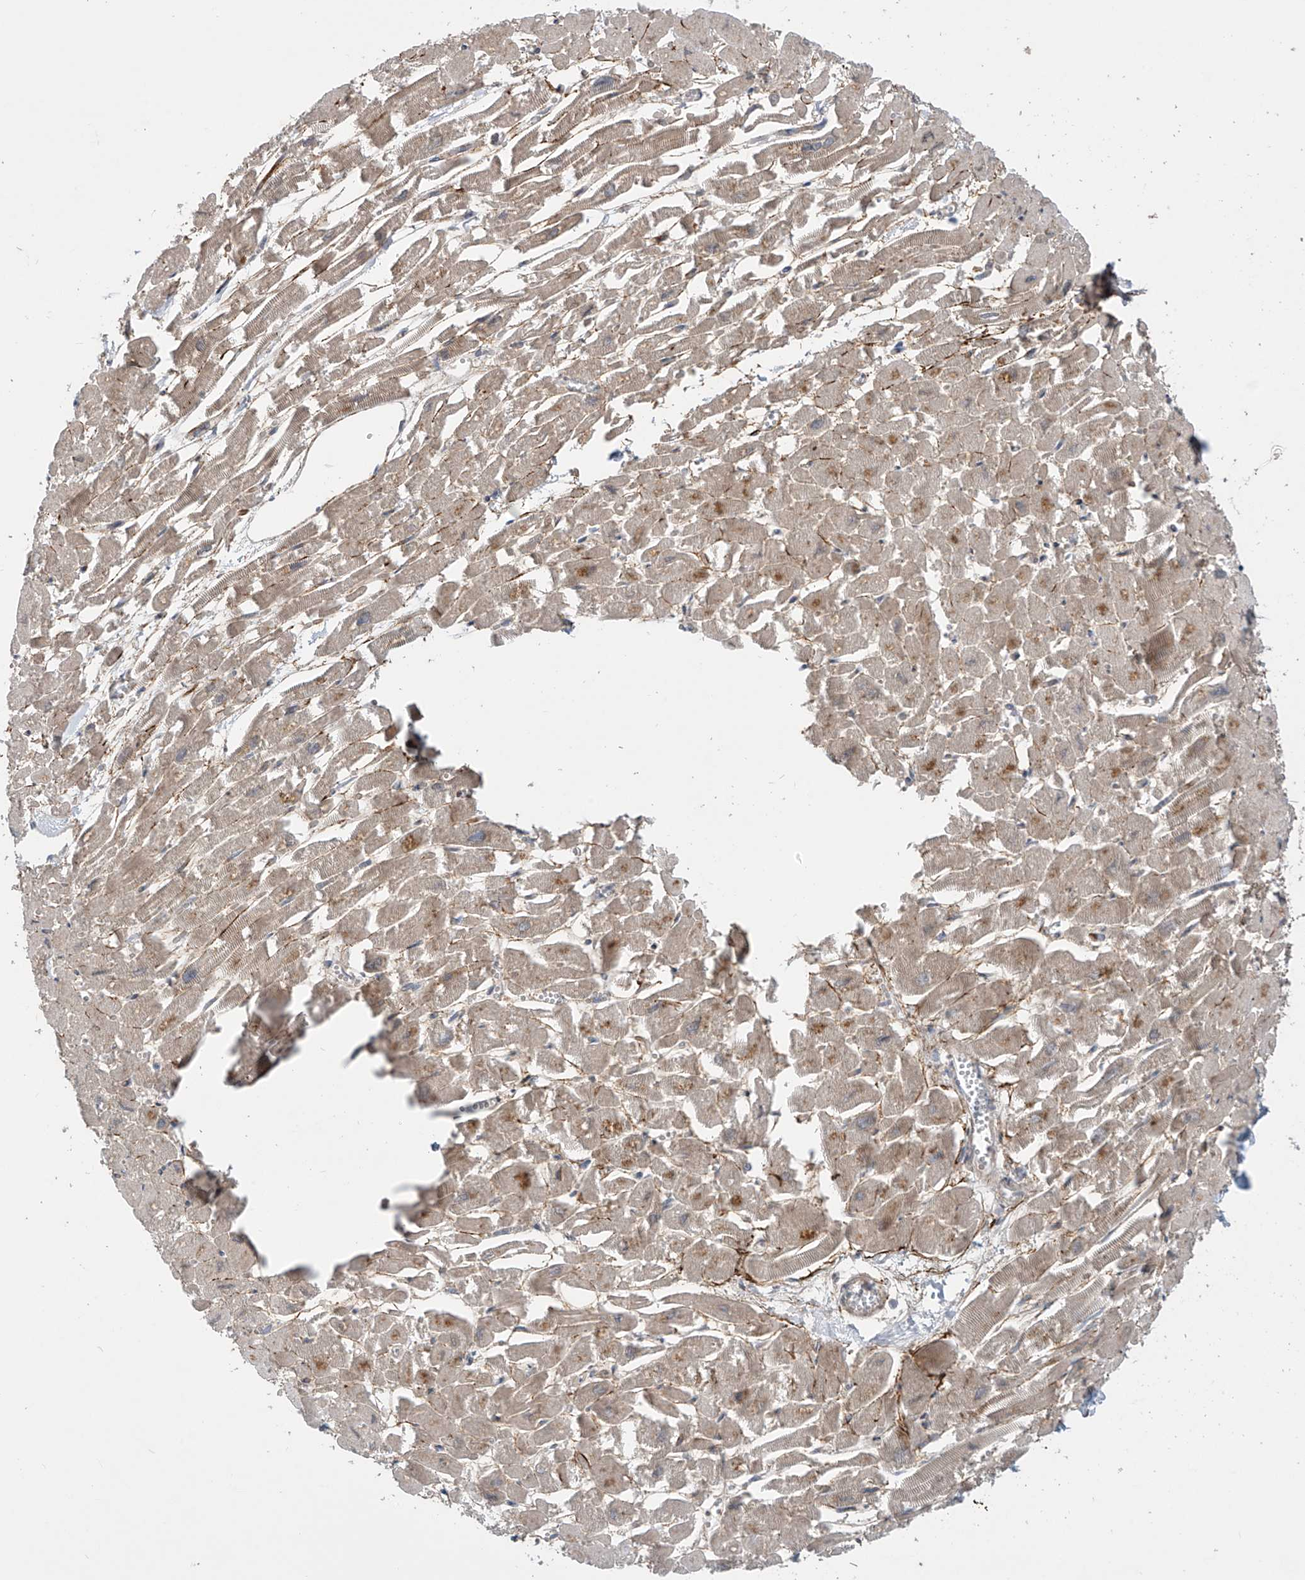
{"staining": {"intensity": "weak", "quantity": "25%-75%", "location": "cytoplasmic/membranous,nuclear"}, "tissue": "heart muscle", "cell_type": "Cardiomyocytes", "image_type": "normal", "snomed": [{"axis": "morphology", "description": "Normal tissue, NOS"}, {"axis": "topography", "description": "Heart"}], "caption": "Immunohistochemical staining of unremarkable human heart muscle exhibits low levels of weak cytoplasmic/membranous,nuclear staining in about 25%-75% of cardiomyocytes. The staining was performed using DAB (3,3'-diaminobenzidine), with brown indicating positive protein expression. Nuclei are stained blue with hematoxylin.", "gene": "LAGE3", "patient": {"sex": "male", "age": 54}}